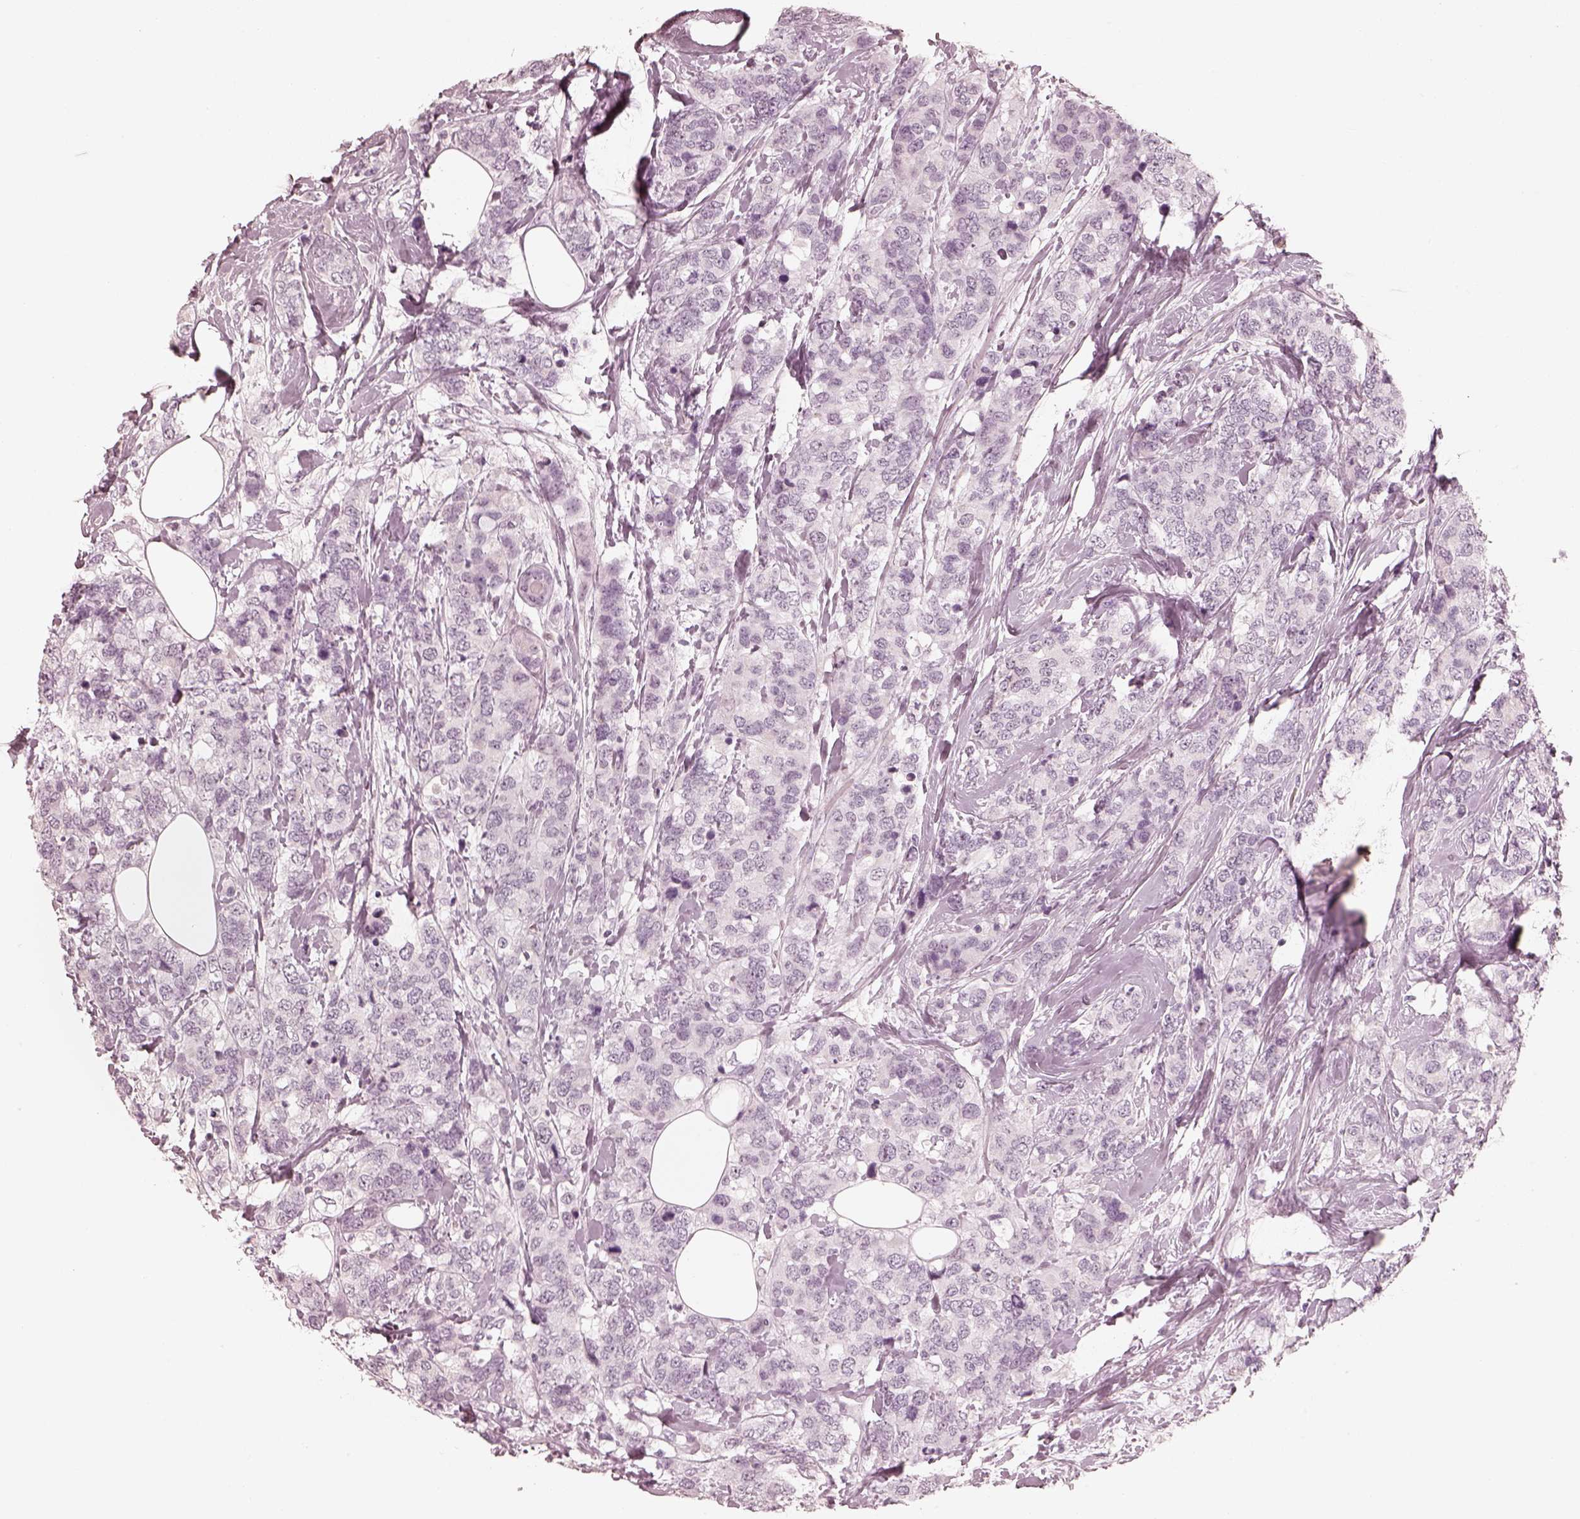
{"staining": {"intensity": "negative", "quantity": "none", "location": "none"}, "tissue": "breast cancer", "cell_type": "Tumor cells", "image_type": "cancer", "snomed": [{"axis": "morphology", "description": "Lobular carcinoma"}, {"axis": "topography", "description": "Breast"}], "caption": "IHC photomicrograph of neoplastic tissue: human lobular carcinoma (breast) stained with DAB (3,3'-diaminobenzidine) displays no significant protein positivity in tumor cells. (Stains: DAB immunohistochemistry (IHC) with hematoxylin counter stain, Microscopy: brightfield microscopy at high magnification).", "gene": "CALR3", "patient": {"sex": "female", "age": 59}}